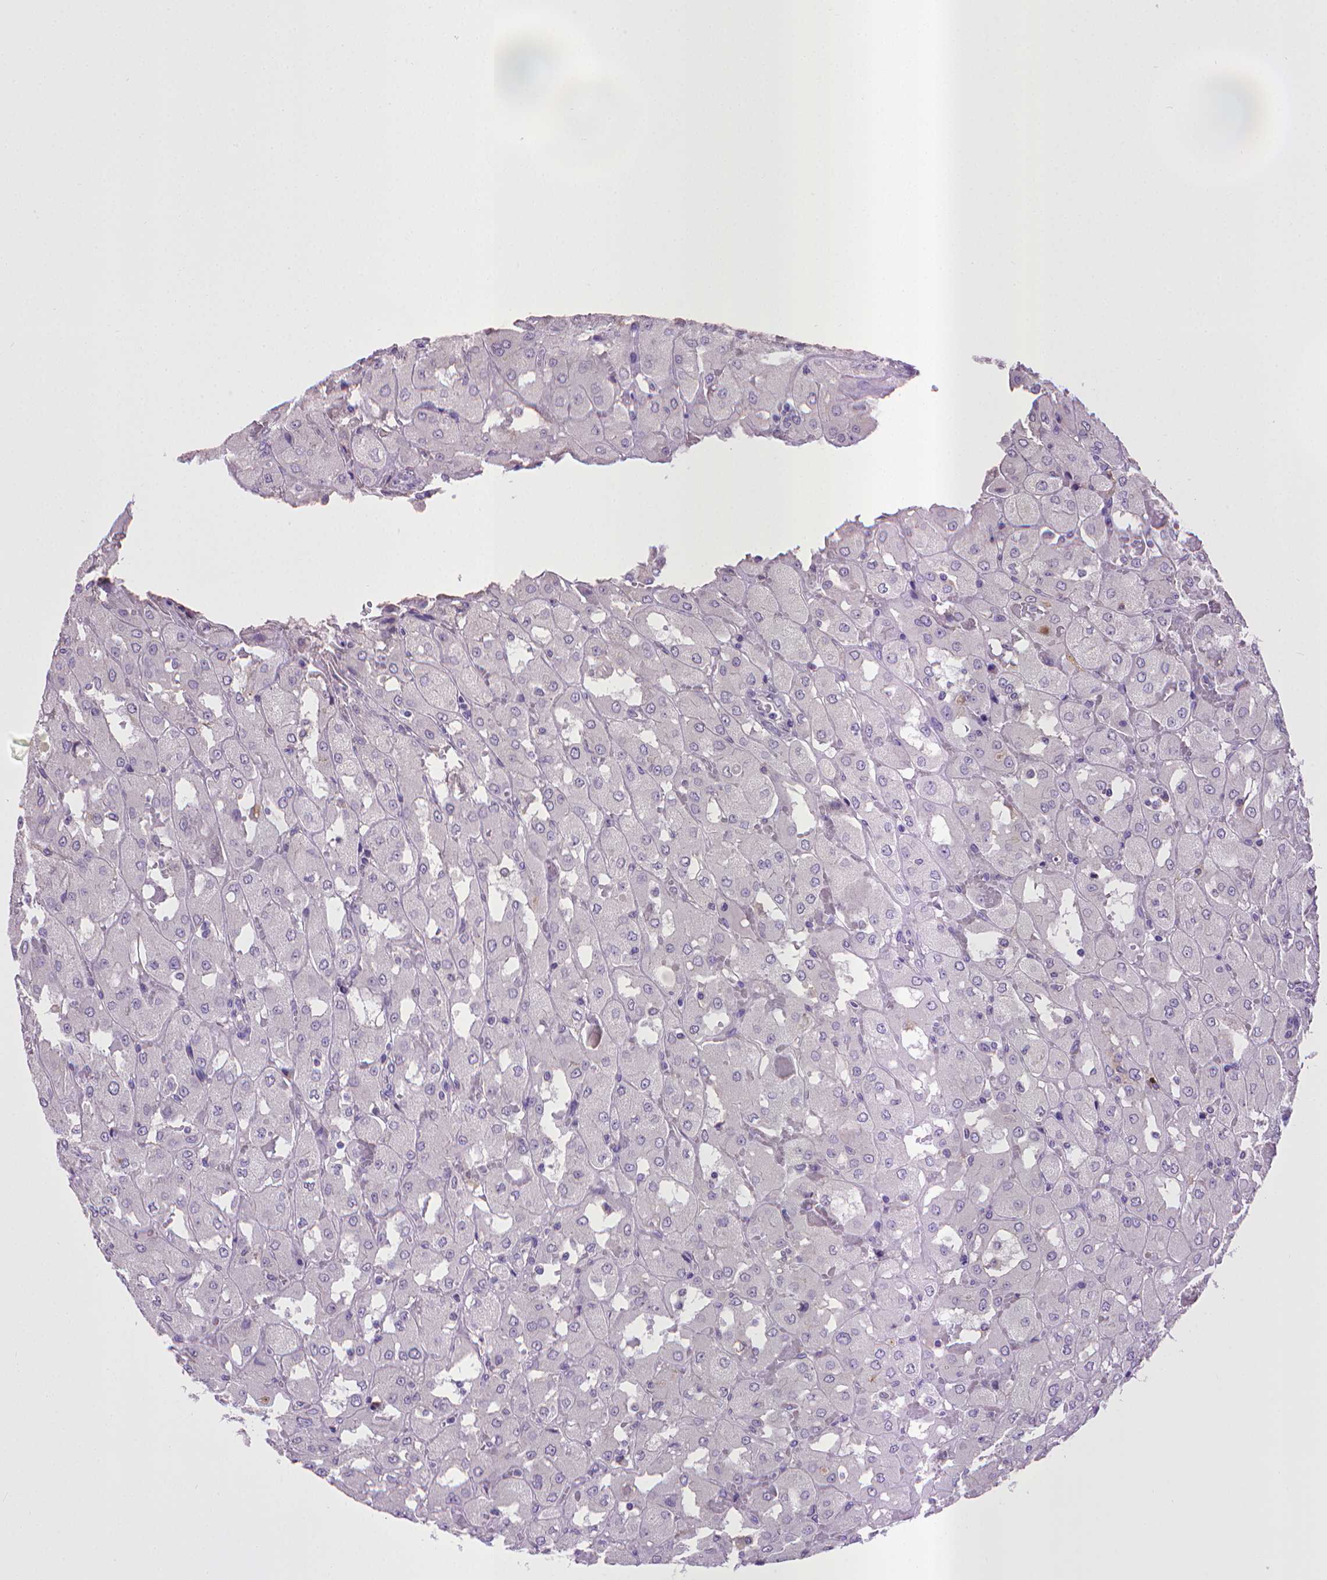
{"staining": {"intensity": "negative", "quantity": "none", "location": "none"}, "tissue": "renal cancer", "cell_type": "Tumor cells", "image_type": "cancer", "snomed": [{"axis": "morphology", "description": "Adenocarcinoma, NOS"}, {"axis": "topography", "description": "Kidney"}], "caption": "The photomicrograph demonstrates no significant positivity in tumor cells of renal cancer (adenocarcinoma).", "gene": "CPM", "patient": {"sex": "male", "age": 72}}